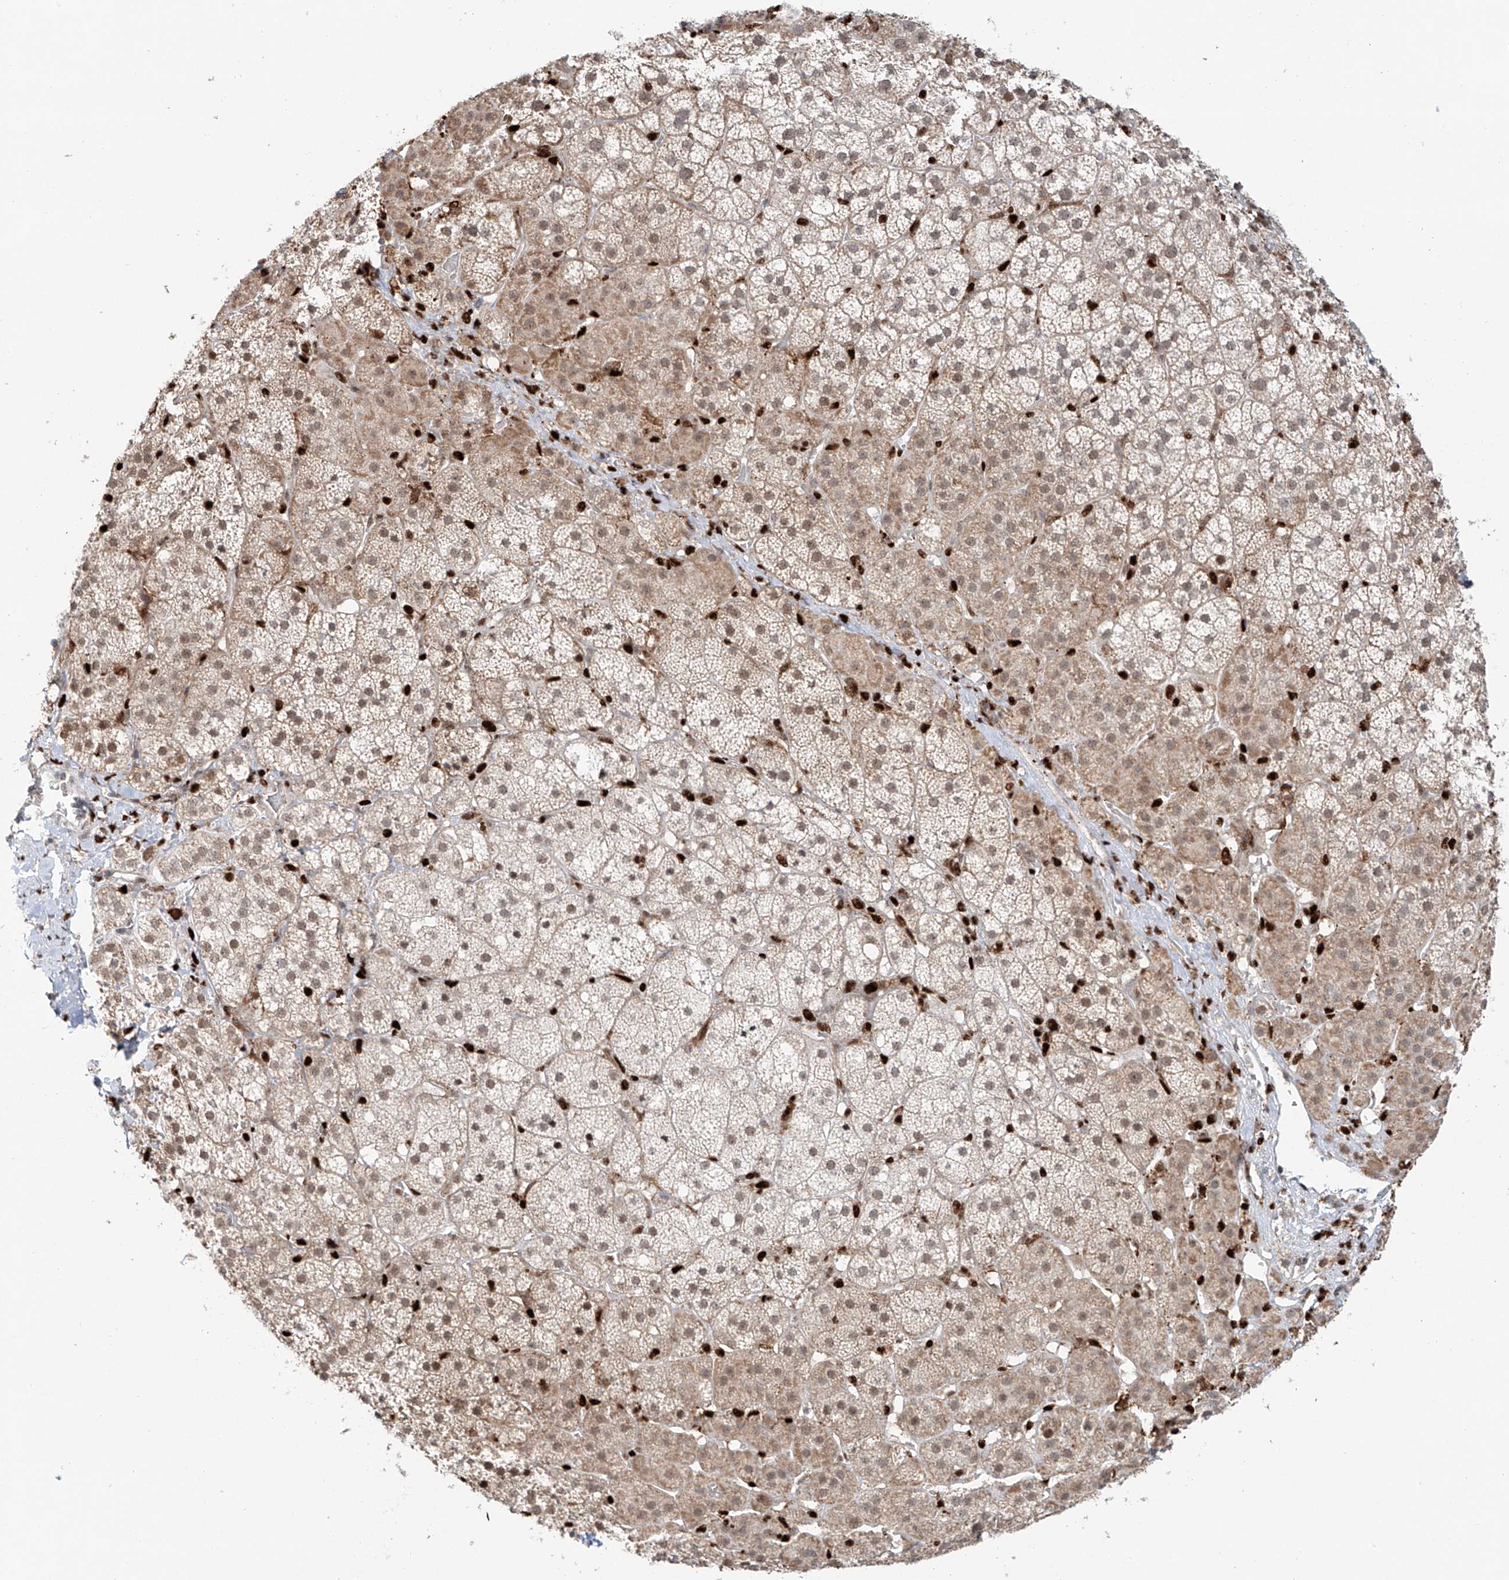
{"staining": {"intensity": "moderate", "quantity": ">75%", "location": "cytoplasmic/membranous,nuclear"}, "tissue": "adrenal gland", "cell_type": "Glandular cells", "image_type": "normal", "snomed": [{"axis": "morphology", "description": "Normal tissue, NOS"}, {"axis": "topography", "description": "Adrenal gland"}], "caption": "Glandular cells exhibit medium levels of moderate cytoplasmic/membranous,nuclear expression in about >75% of cells in benign adrenal gland.", "gene": "DZIP1L", "patient": {"sex": "female", "age": 44}}